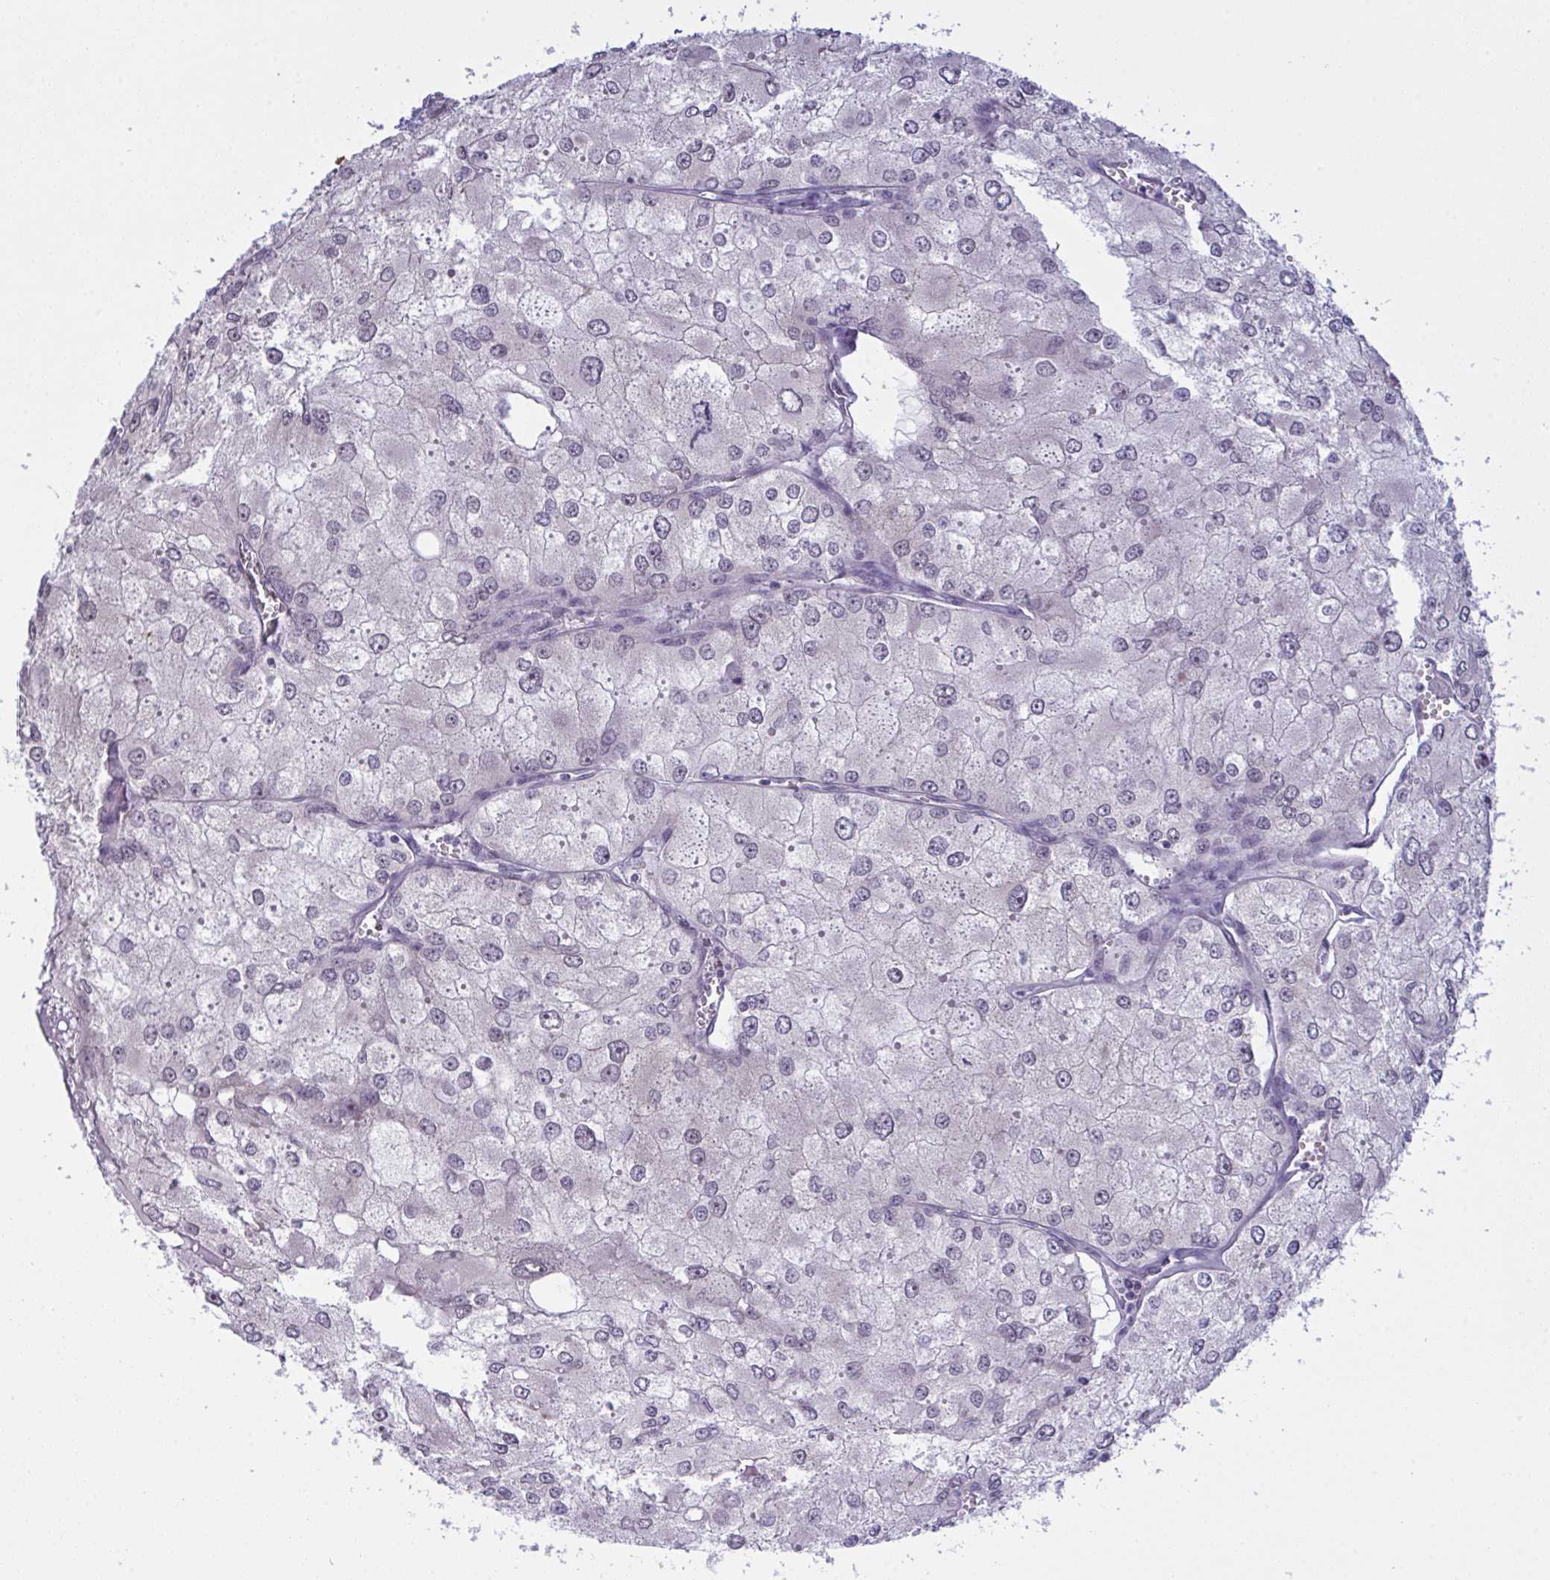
{"staining": {"intensity": "negative", "quantity": "none", "location": "none"}, "tissue": "renal cancer", "cell_type": "Tumor cells", "image_type": "cancer", "snomed": [{"axis": "morphology", "description": "Adenocarcinoma, NOS"}, {"axis": "topography", "description": "Kidney"}], "caption": "Immunohistochemical staining of renal cancer reveals no significant expression in tumor cells. (DAB immunohistochemistry (IHC) visualized using brightfield microscopy, high magnification).", "gene": "ZNF784", "patient": {"sex": "female", "age": 70}}